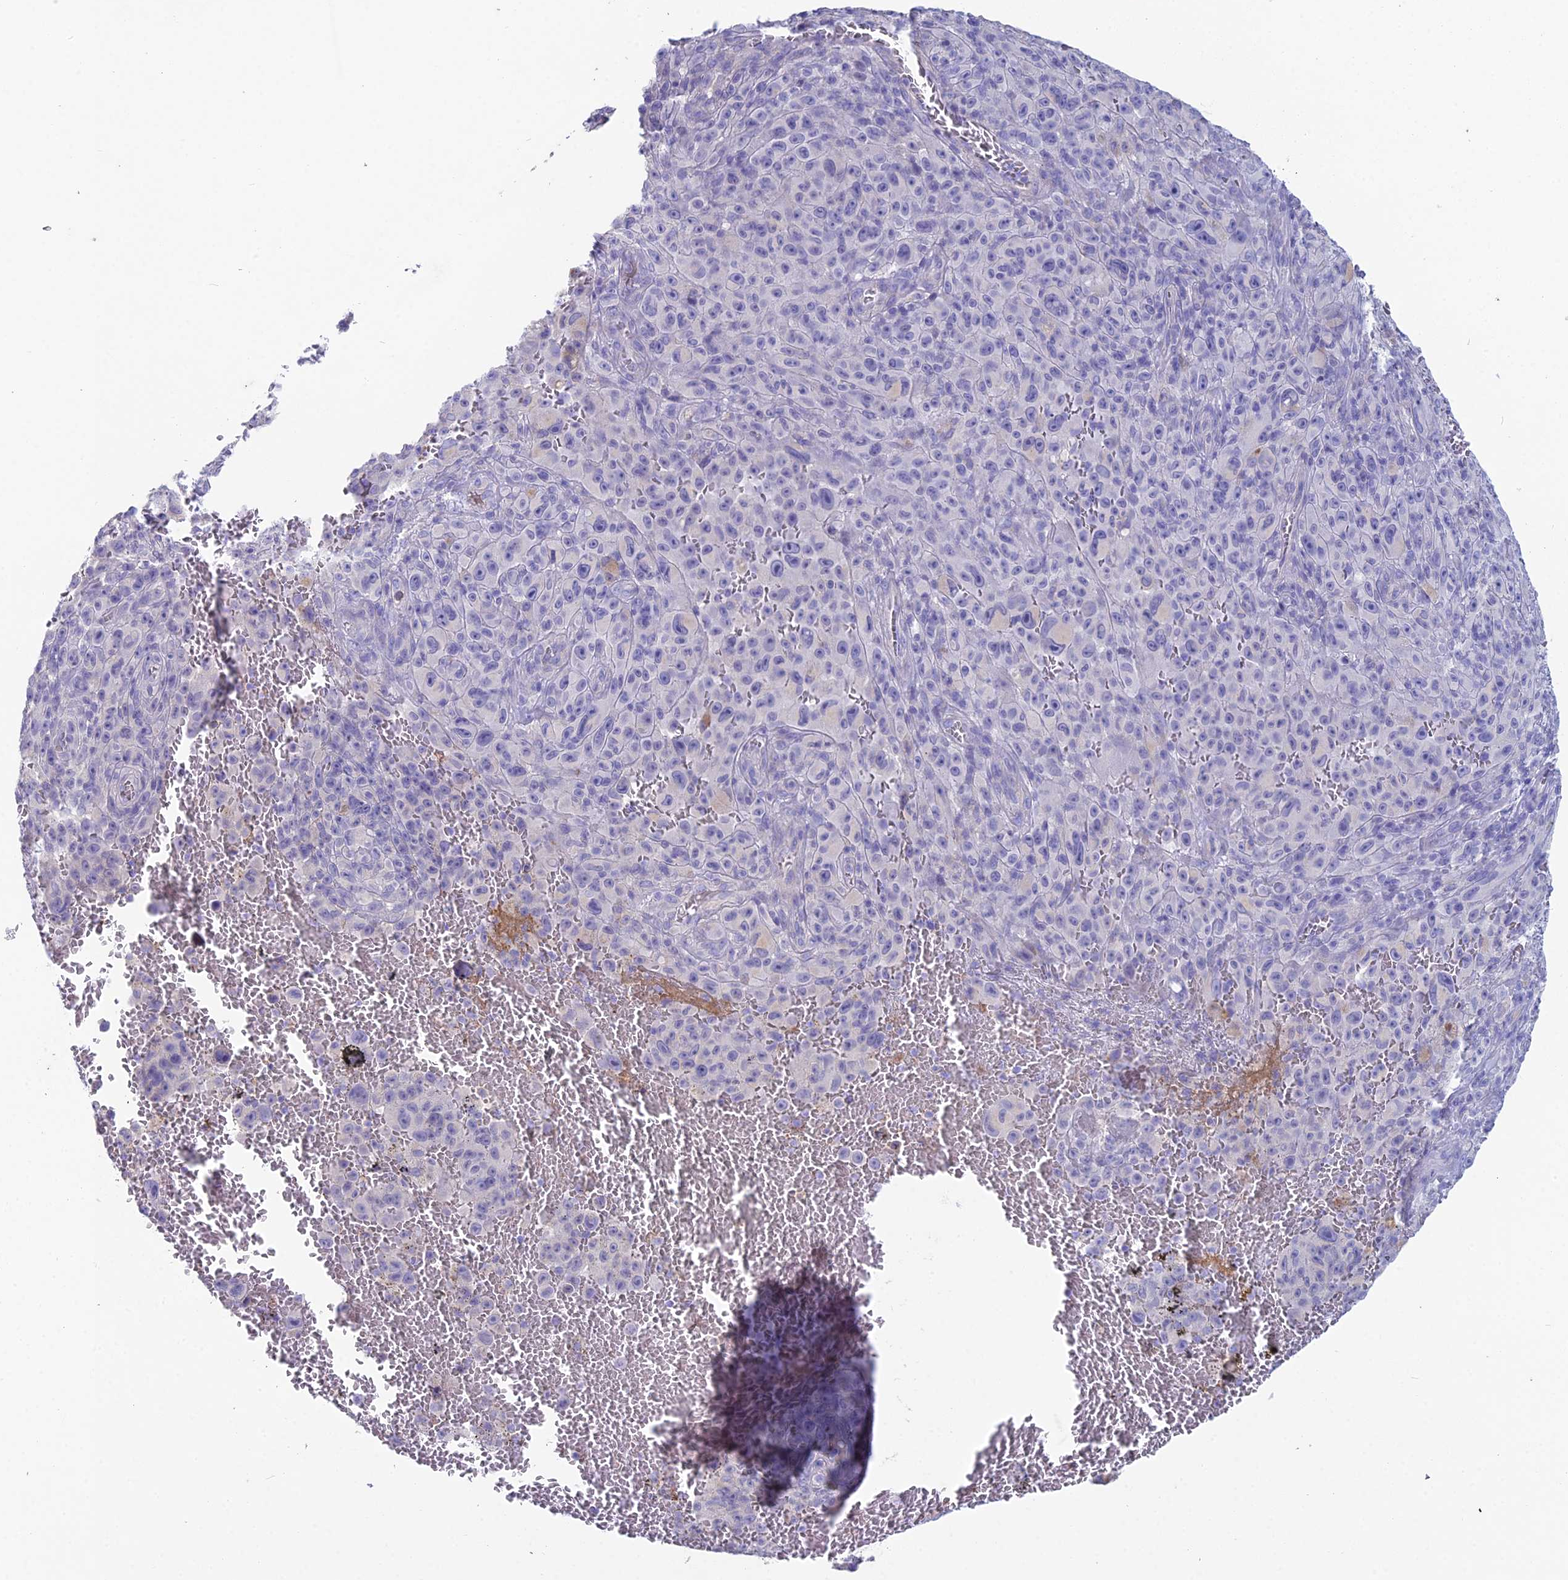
{"staining": {"intensity": "negative", "quantity": "none", "location": "none"}, "tissue": "melanoma", "cell_type": "Tumor cells", "image_type": "cancer", "snomed": [{"axis": "morphology", "description": "Malignant melanoma, NOS"}, {"axis": "topography", "description": "Skin"}], "caption": "Immunohistochemical staining of malignant melanoma displays no significant positivity in tumor cells.", "gene": "NCAM1", "patient": {"sex": "female", "age": 82}}